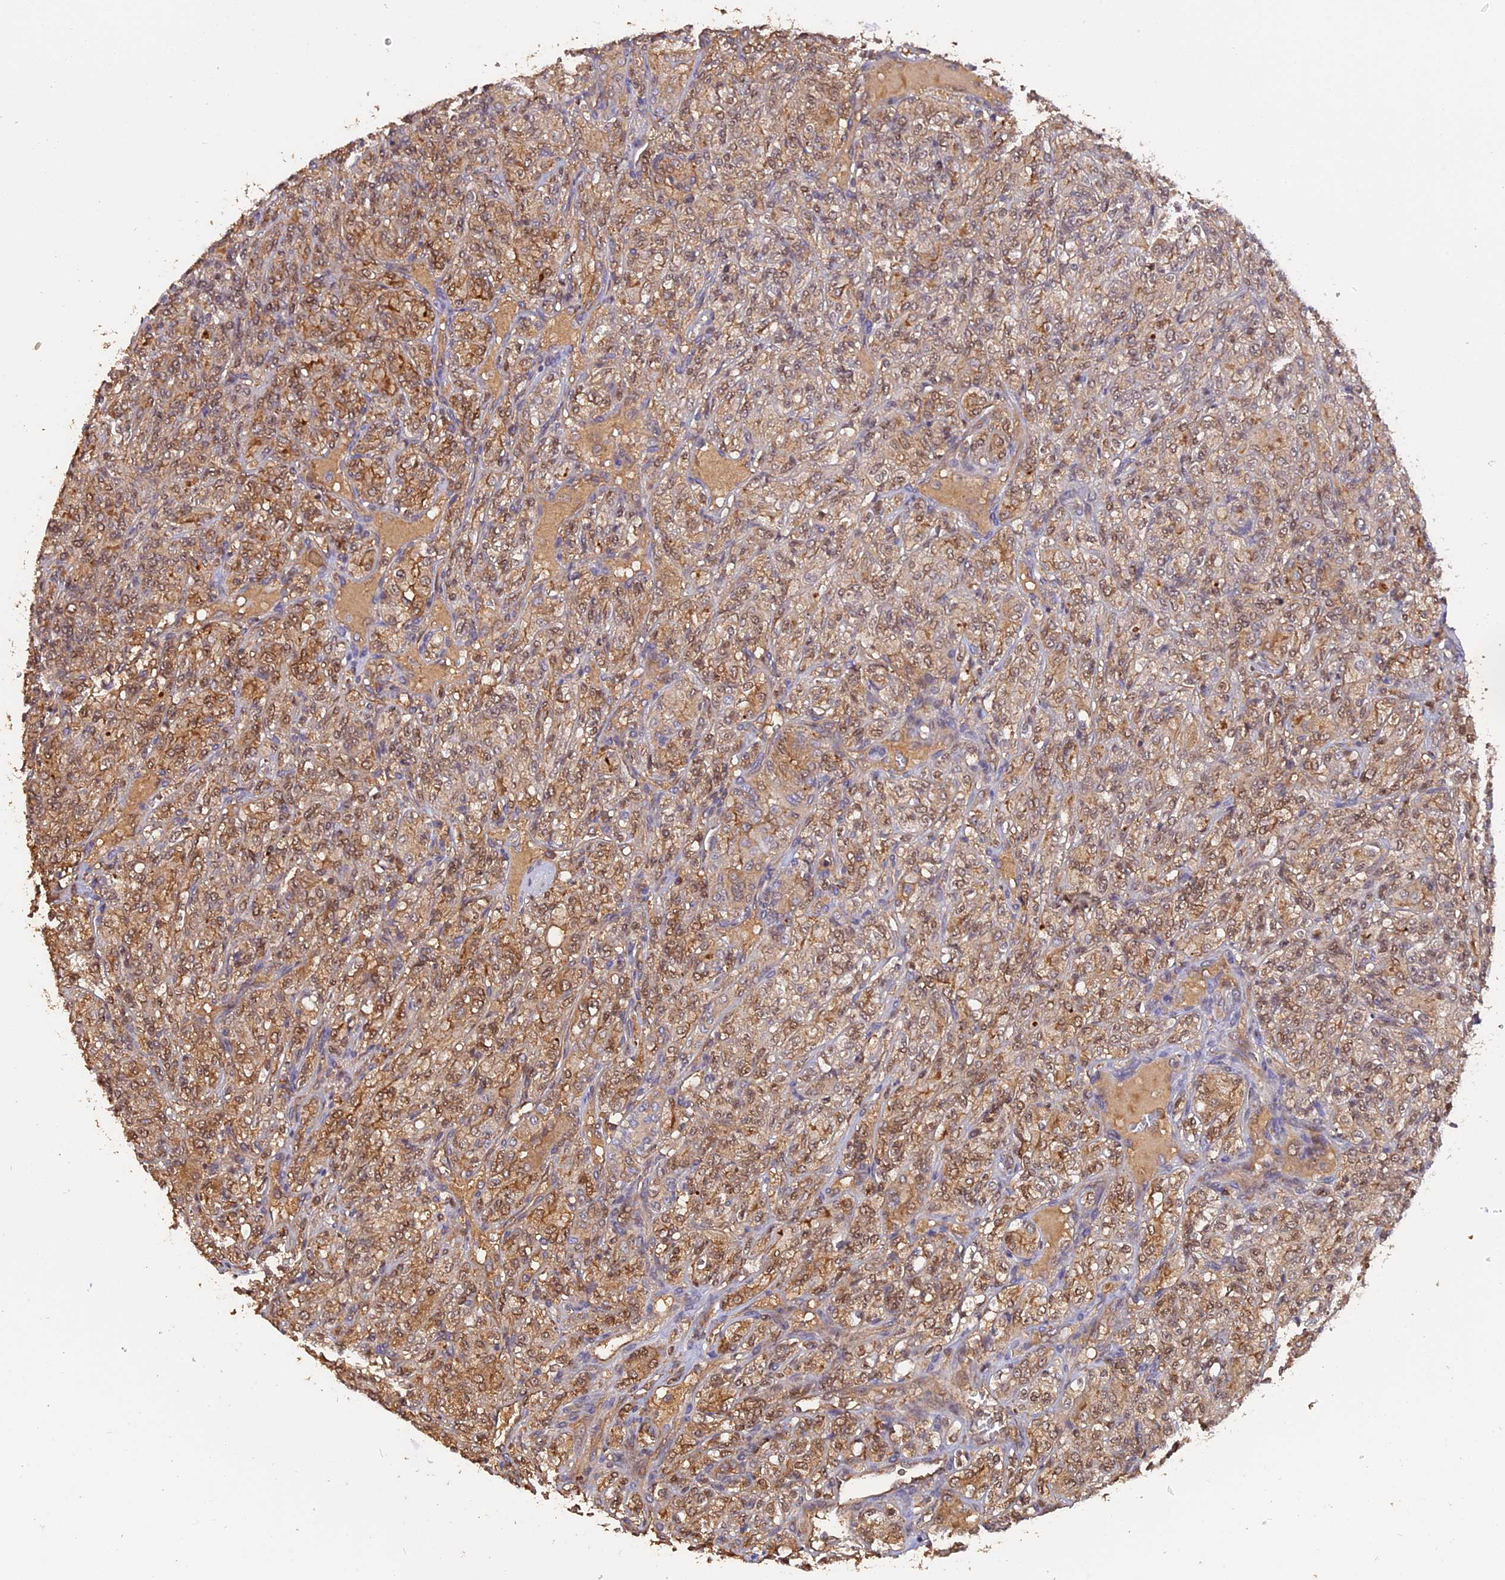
{"staining": {"intensity": "moderate", "quantity": ">75%", "location": "cytoplasmic/membranous,nuclear"}, "tissue": "renal cancer", "cell_type": "Tumor cells", "image_type": "cancer", "snomed": [{"axis": "morphology", "description": "Adenocarcinoma, NOS"}, {"axis": "topography", "description": "Kidney"}], "caption": "The immunohistochemical stain highlights moderate cytoplasmic/membranous and nuclear positivity in tumor cells of renal cancer (adenocarcinoma) tissue.", "gene": "RASAL1", "patient": {"sex": "male", "age": 77}}